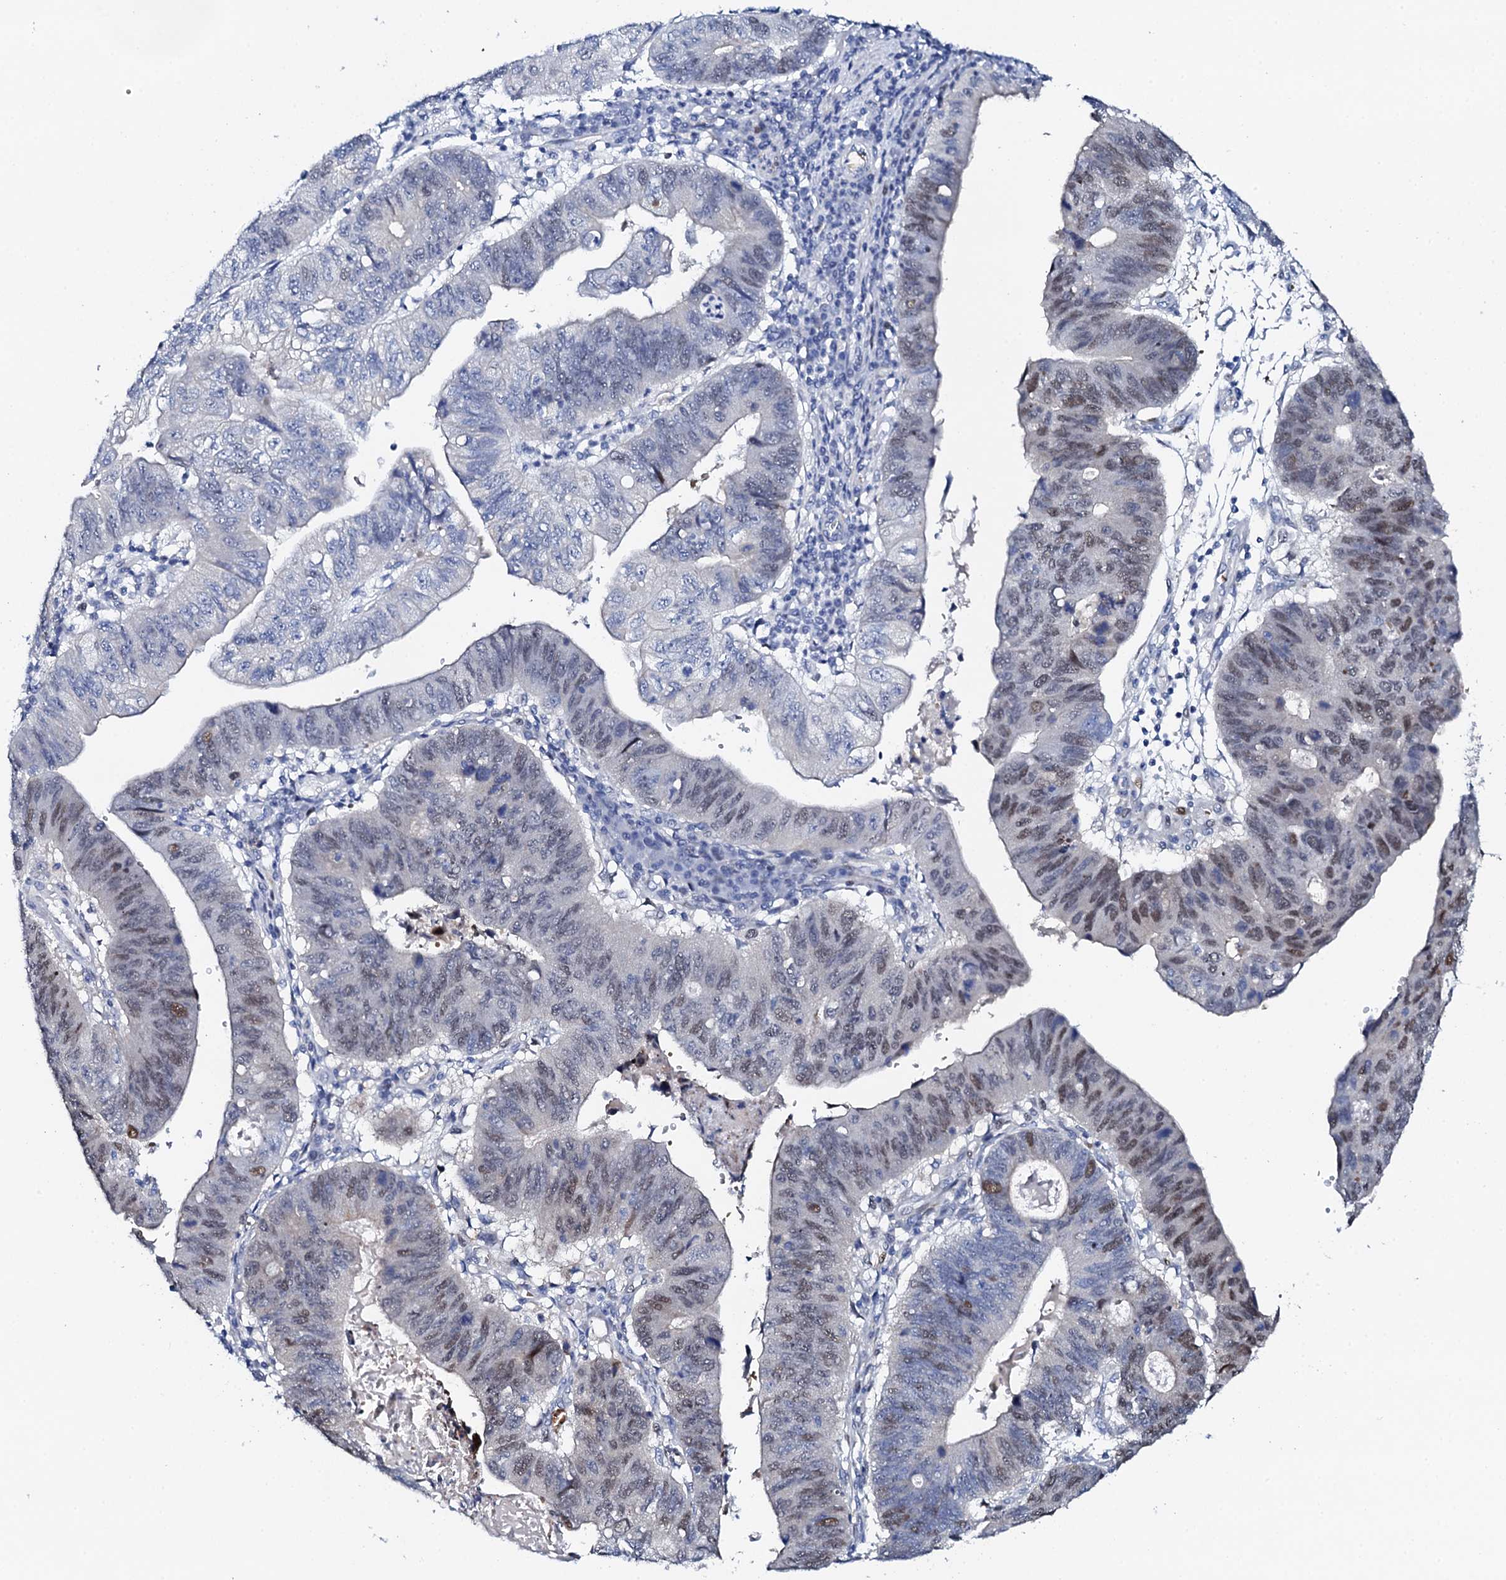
{"staining": {"intensity": "moderate", "quantity": "25%-75%", "location": "nuclear"}, "tissue": "stomach cancer", "cell_type": "Tumor cells", "image_type": "cancer", "snomed": [{"axis": "morphology", "description": "Adenocarcinoma, NOS"}, {"axis": "topography", "description": "Stomach"}], "caption": "DAB immunohistochemical staining of adenocarcinoma (stomach) exhibits moderate nuclear protein staining in approximately 25%-75% of tumor cells.", "gene": "NUDT13", "patient": {"sex": "male", "age": 59}}